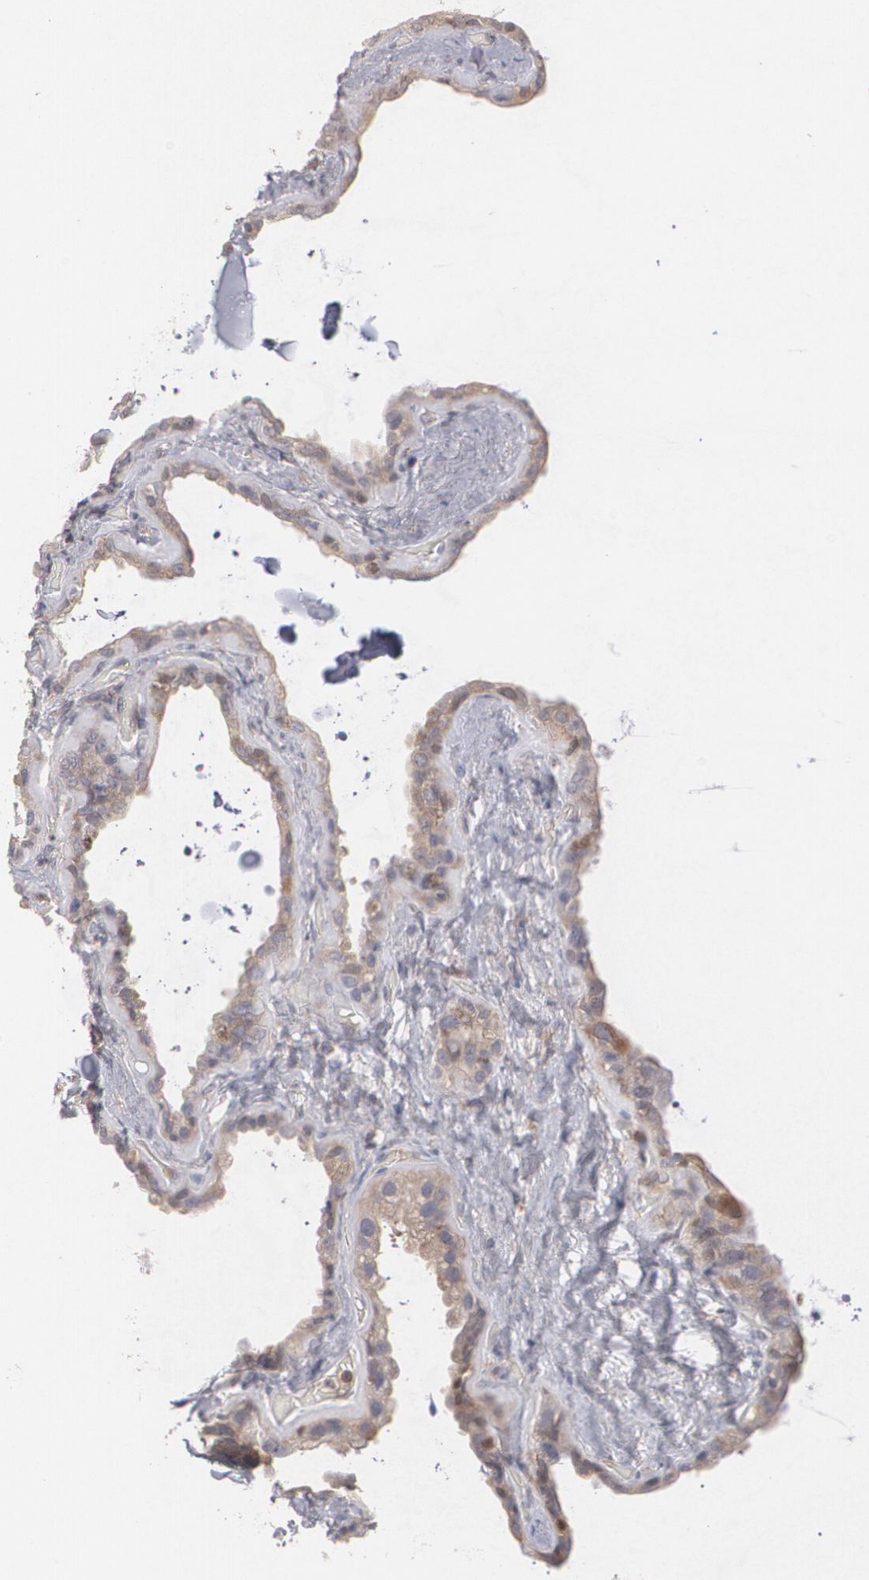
{"staining": {"intensity": "strong", "quantity": "25%-75%", "location": "cytoplasmic/membranous"}, "tissue": "seminal vesicle", "cell_type": "Glandular cells", "image_type": "normal", "snomed": [{"axis": "morphology", "description": "Normal tissue, NOS"}, {"axis": "morphology", "description": "Inflammation, NOS"}, {"axis": "topography", "description": "Urinary bladder"}, {"axis": "topography", "description": "Prostate"}, {"axis": "topography", "description": "Seminal veicle"}], "caption": "The image reveals staining of normal seminal vesicle, revealing strong cytoplasmic/membranous protein expression (brown color) within glandular cells. The staining was performed using DAB, with brown indicating positive protein expression. Nuclei are stained blue with hematoxylin.", "gene": "HTT", "patient": {"sex": "male", "age": 82}}